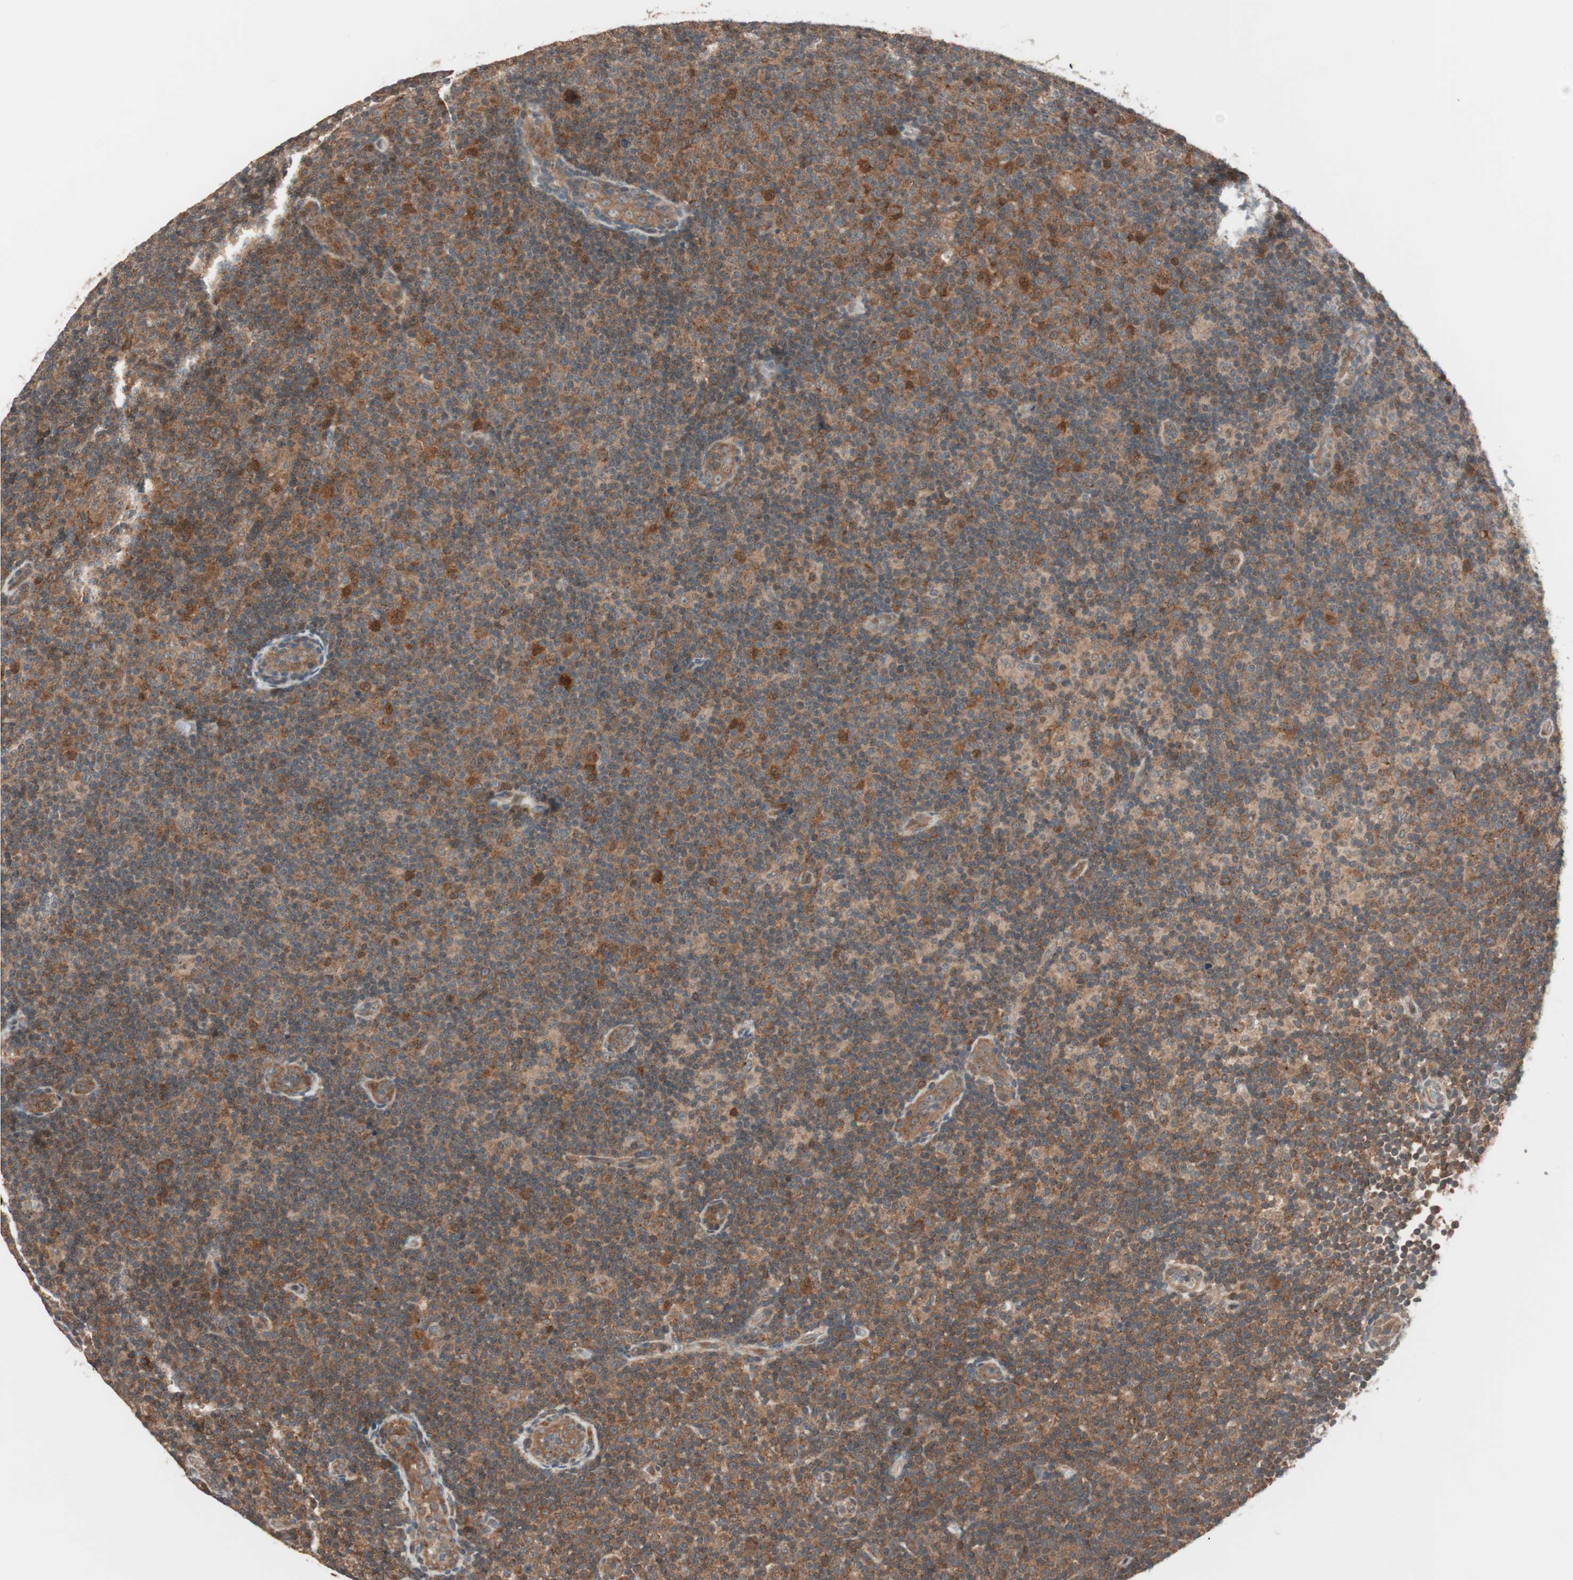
{"staining": {"intensity": "moderate", "quantity": ">75%", "location": "cytoplasmic/membranous"}, "tissue": "lymphoma", "cell_type": "Tumor cells", "image_type": "cancer", "snomed": [{"axis": "morphology", "description": "Malignant lymphoma, non-Hodgkin's type, Low grade"}, {"axis": "topography", "description": "Lymph node"}], "caption": "A photomicrograph of lymphoma stained for a protein exhibits moderate cytoplasmic/membranous brown staining in tumor cells.", "gene": "FBXO5", "patient": {"sex": "male", "age": 83}}